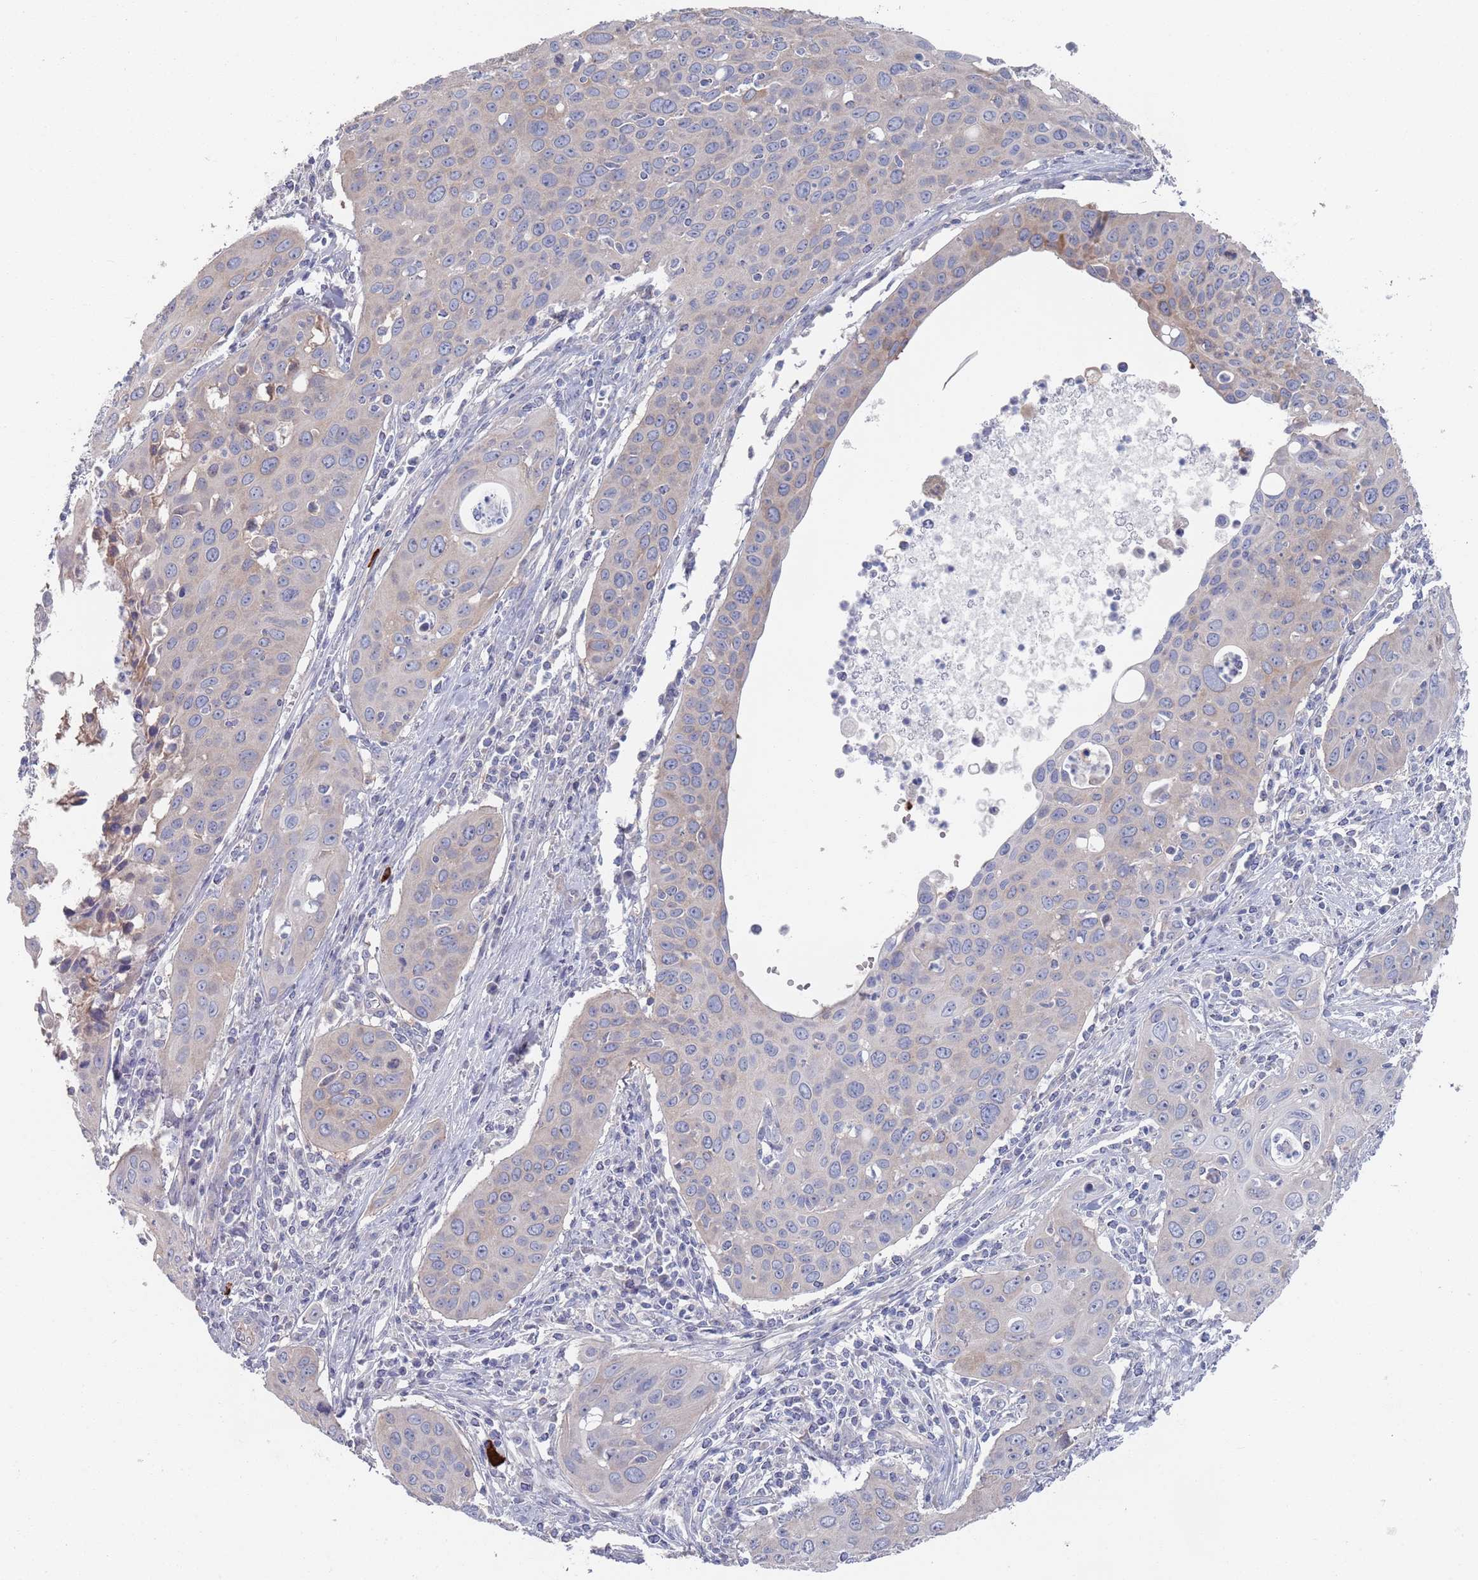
{"staining": {"intensity": "weak", "quantity": "<25%", "location": "cytoplasmic/membranous"}, "tissue": "cervical cancer", "cell_type": "Tumor cells", "image_type": "cancer", "snomed": [{"axis": "morphology", "description": "Squamous cell carcinoma, NOS"}, {"axis": "topography", "description": "Cervix"}], "caption": "Human cervical cancer (squamous cell carcinoma) stained for a protein using IHC displays no positivity in tumor cells.", "gene": "TMCO3", "patient": {"sex": "female", "age": 36}}